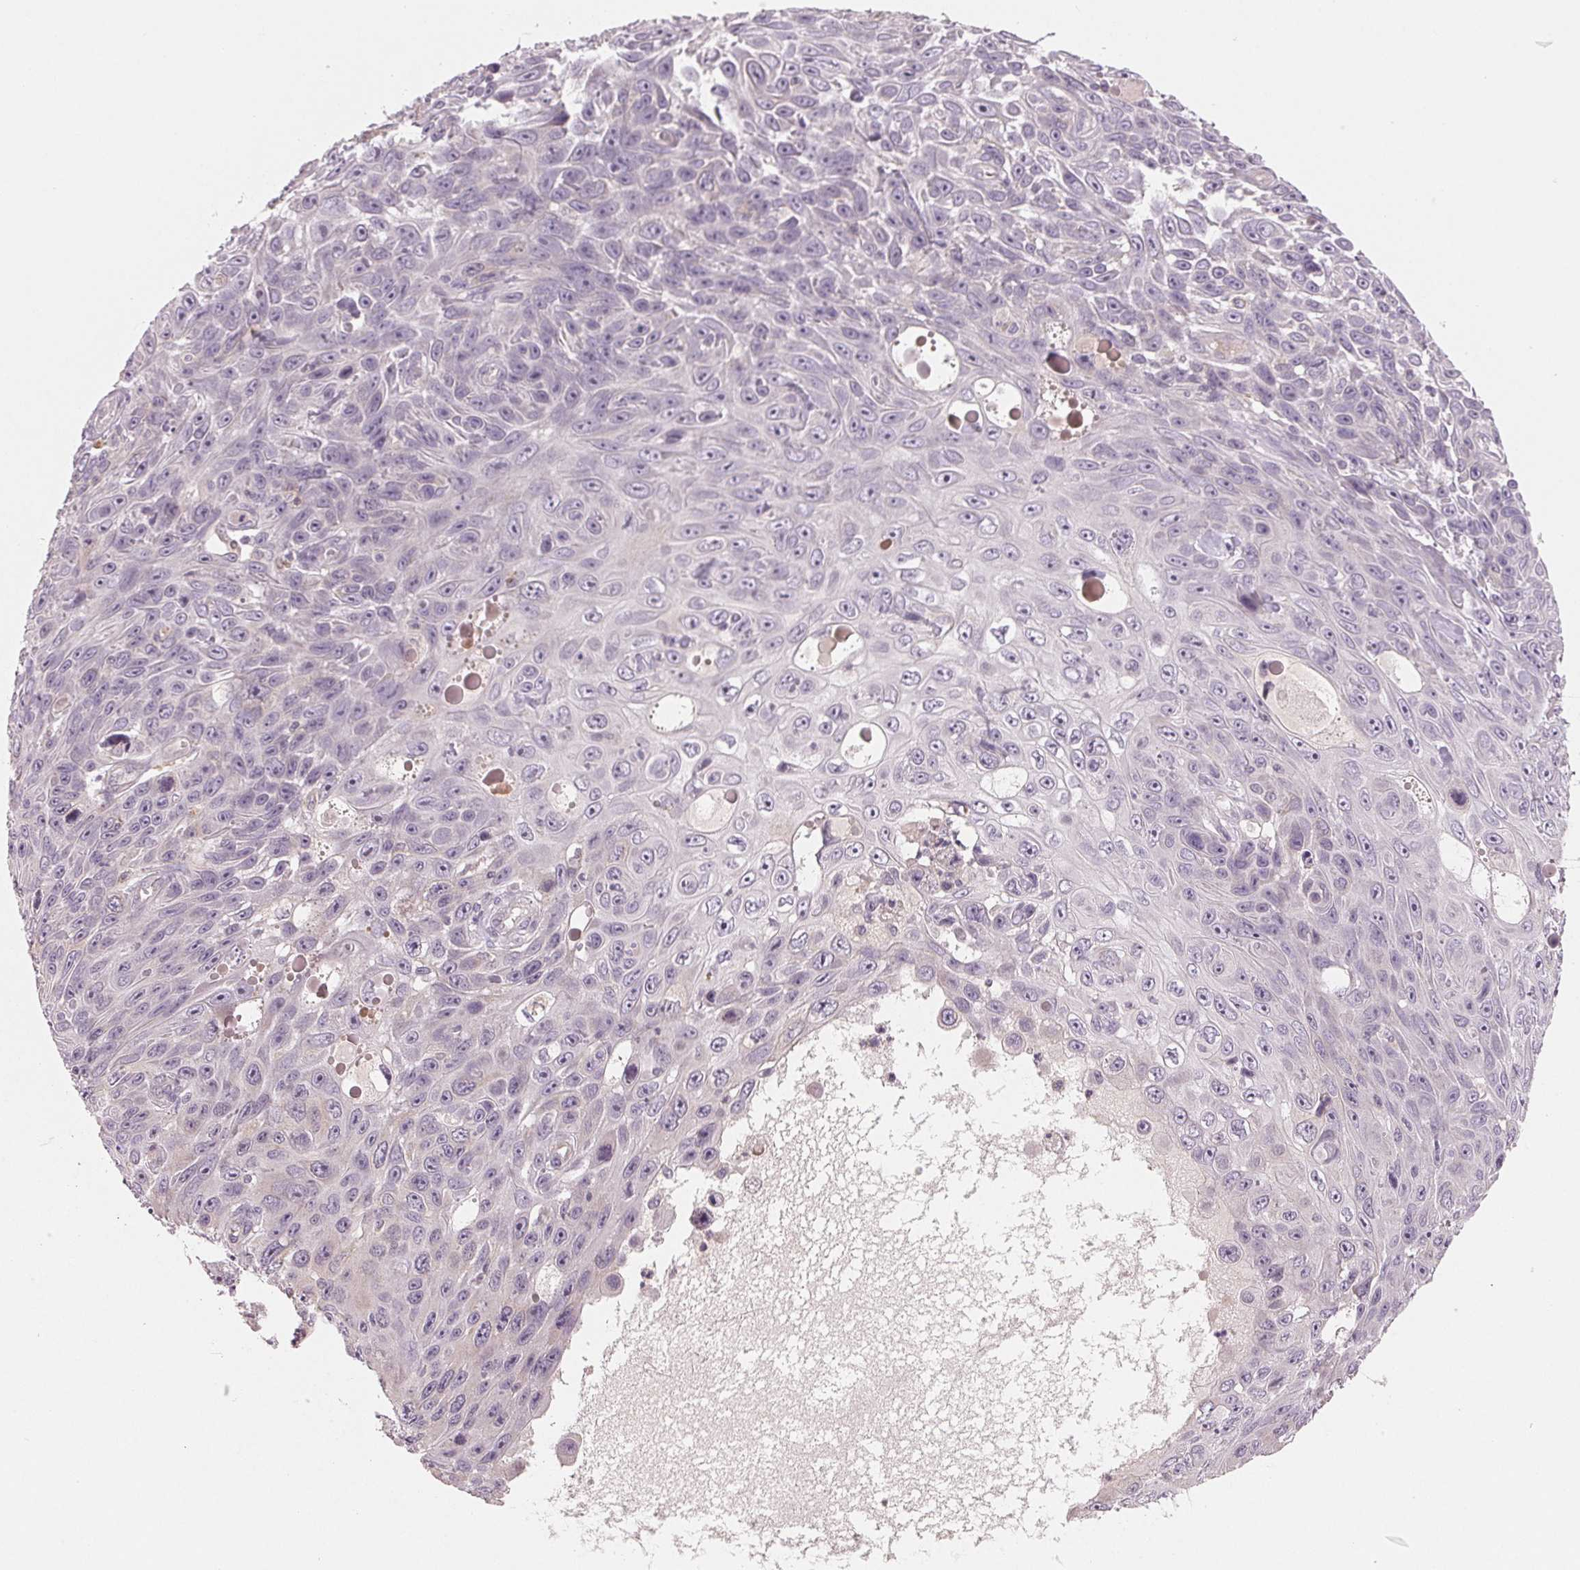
{"staining": {"intensity": "negative", "quantity": "none", "location": "none"}, "tissue": "skin cancer", "cell_type": "Tumor cells", "image_type": "cancer", "snomed": [{"axis": "morphology", "description": "Squamous cell carcinoma, NOS"}, {"axis": "topography", "description": "Skin"}], "caption": "Immunohistochemical staining of human skin squamous cell carcinoma displays no significant expression in tumor cells.", "gene": "AQP8", "patient": {"sex": "male", "age": 82}}